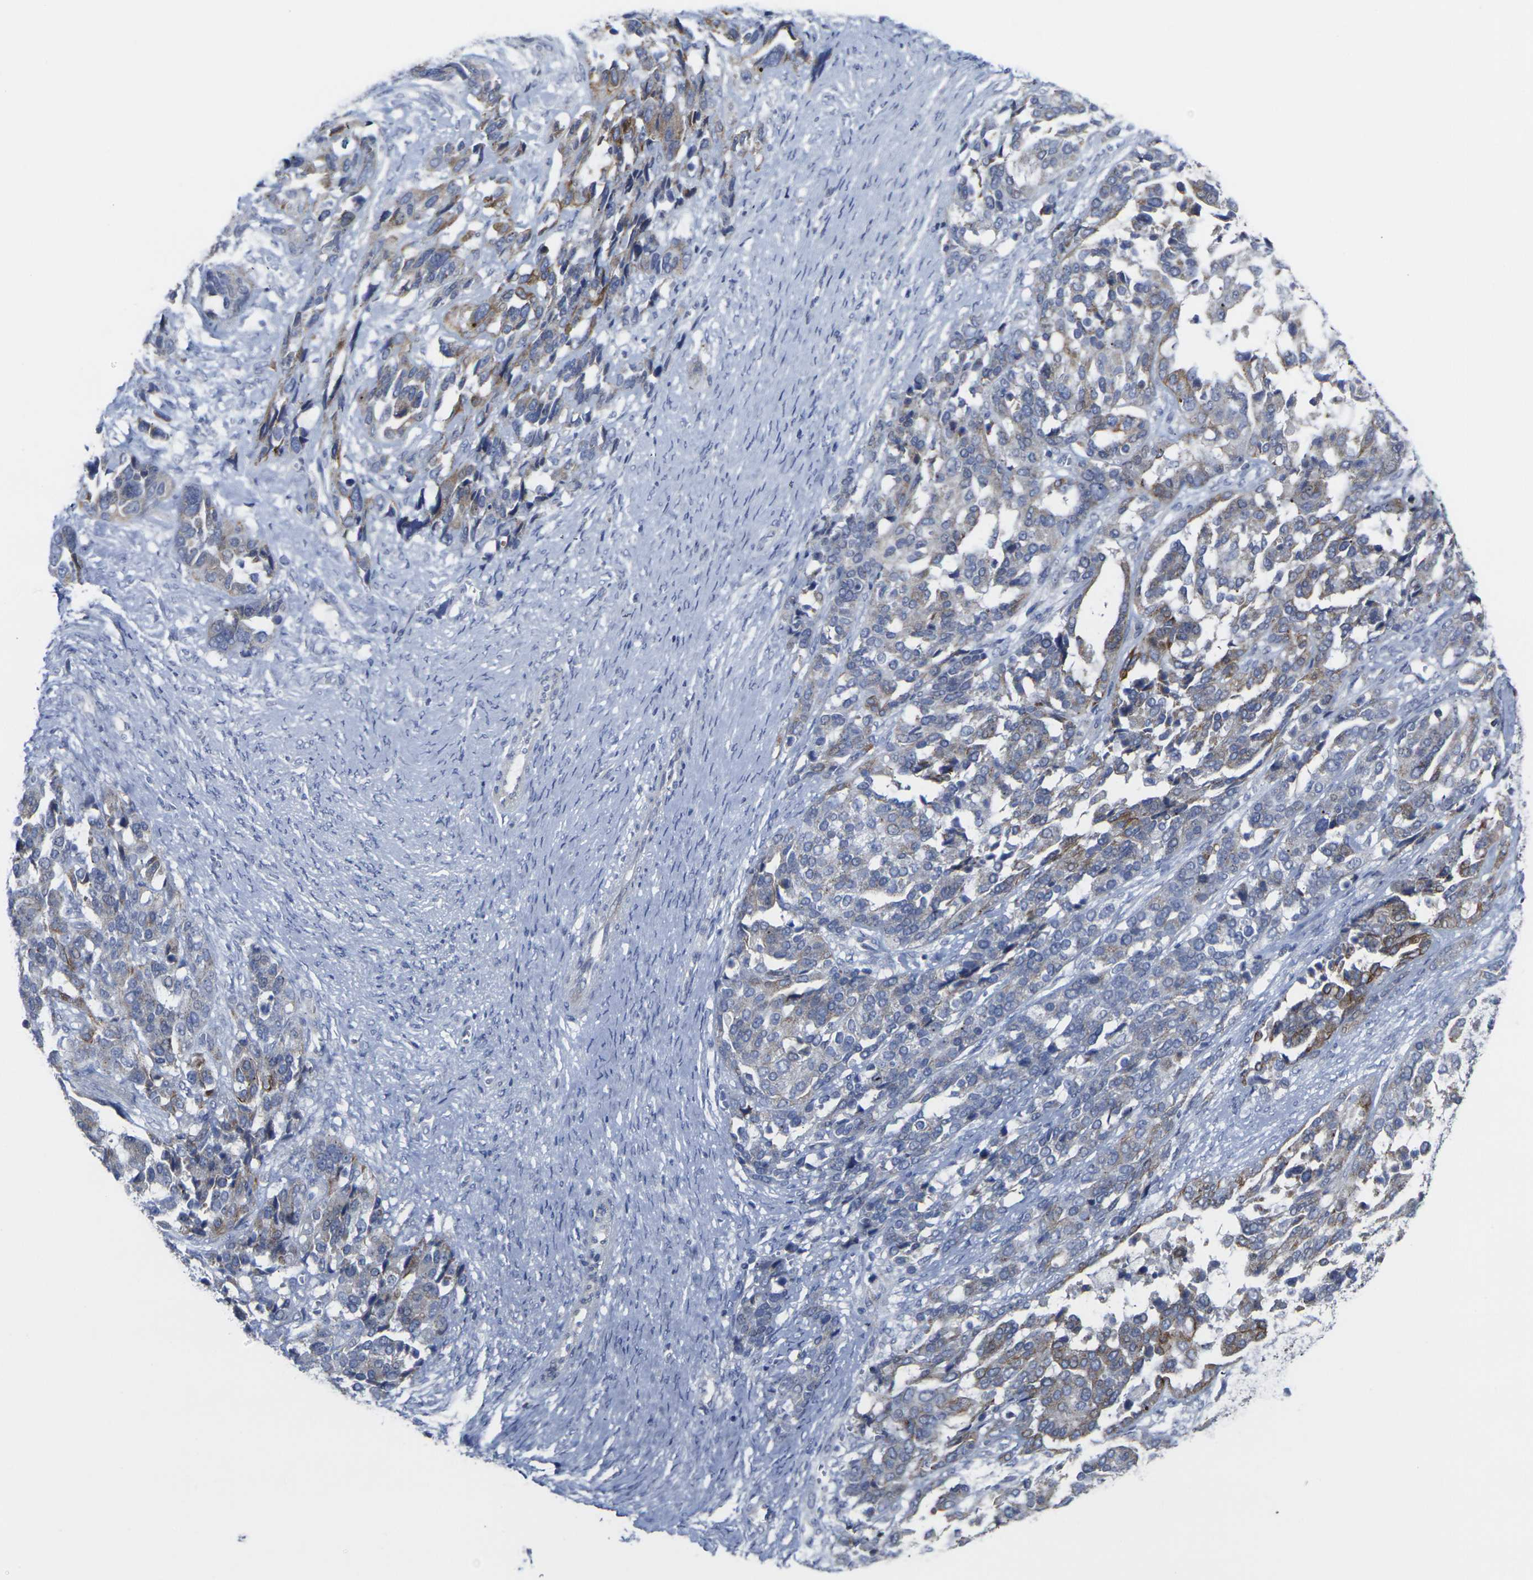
{"staining": {"intensity": "moderate", "quantity": "<25%", "location": "cytoplasmic/membranous"}, "tissue": "ovarian cancer", "cell_type": "Tumor cells", "image_type": "cancer", "snomed": [{"axis": "morphology", "description": "Cystadenocarcinoma, serous, NOS"}, {"axis": "topography", "description": "Ovary"}], "caption": "An image showing moderate cytoplasmic/membranous positivity in approximately <25% of tumor cells in ovarian cancer (serous cystadenocarcinoma), as visualized by brown immunohistochemical staining.", "gene": "ANKRD46", "patient": {"sex": "female", "age": 44}}